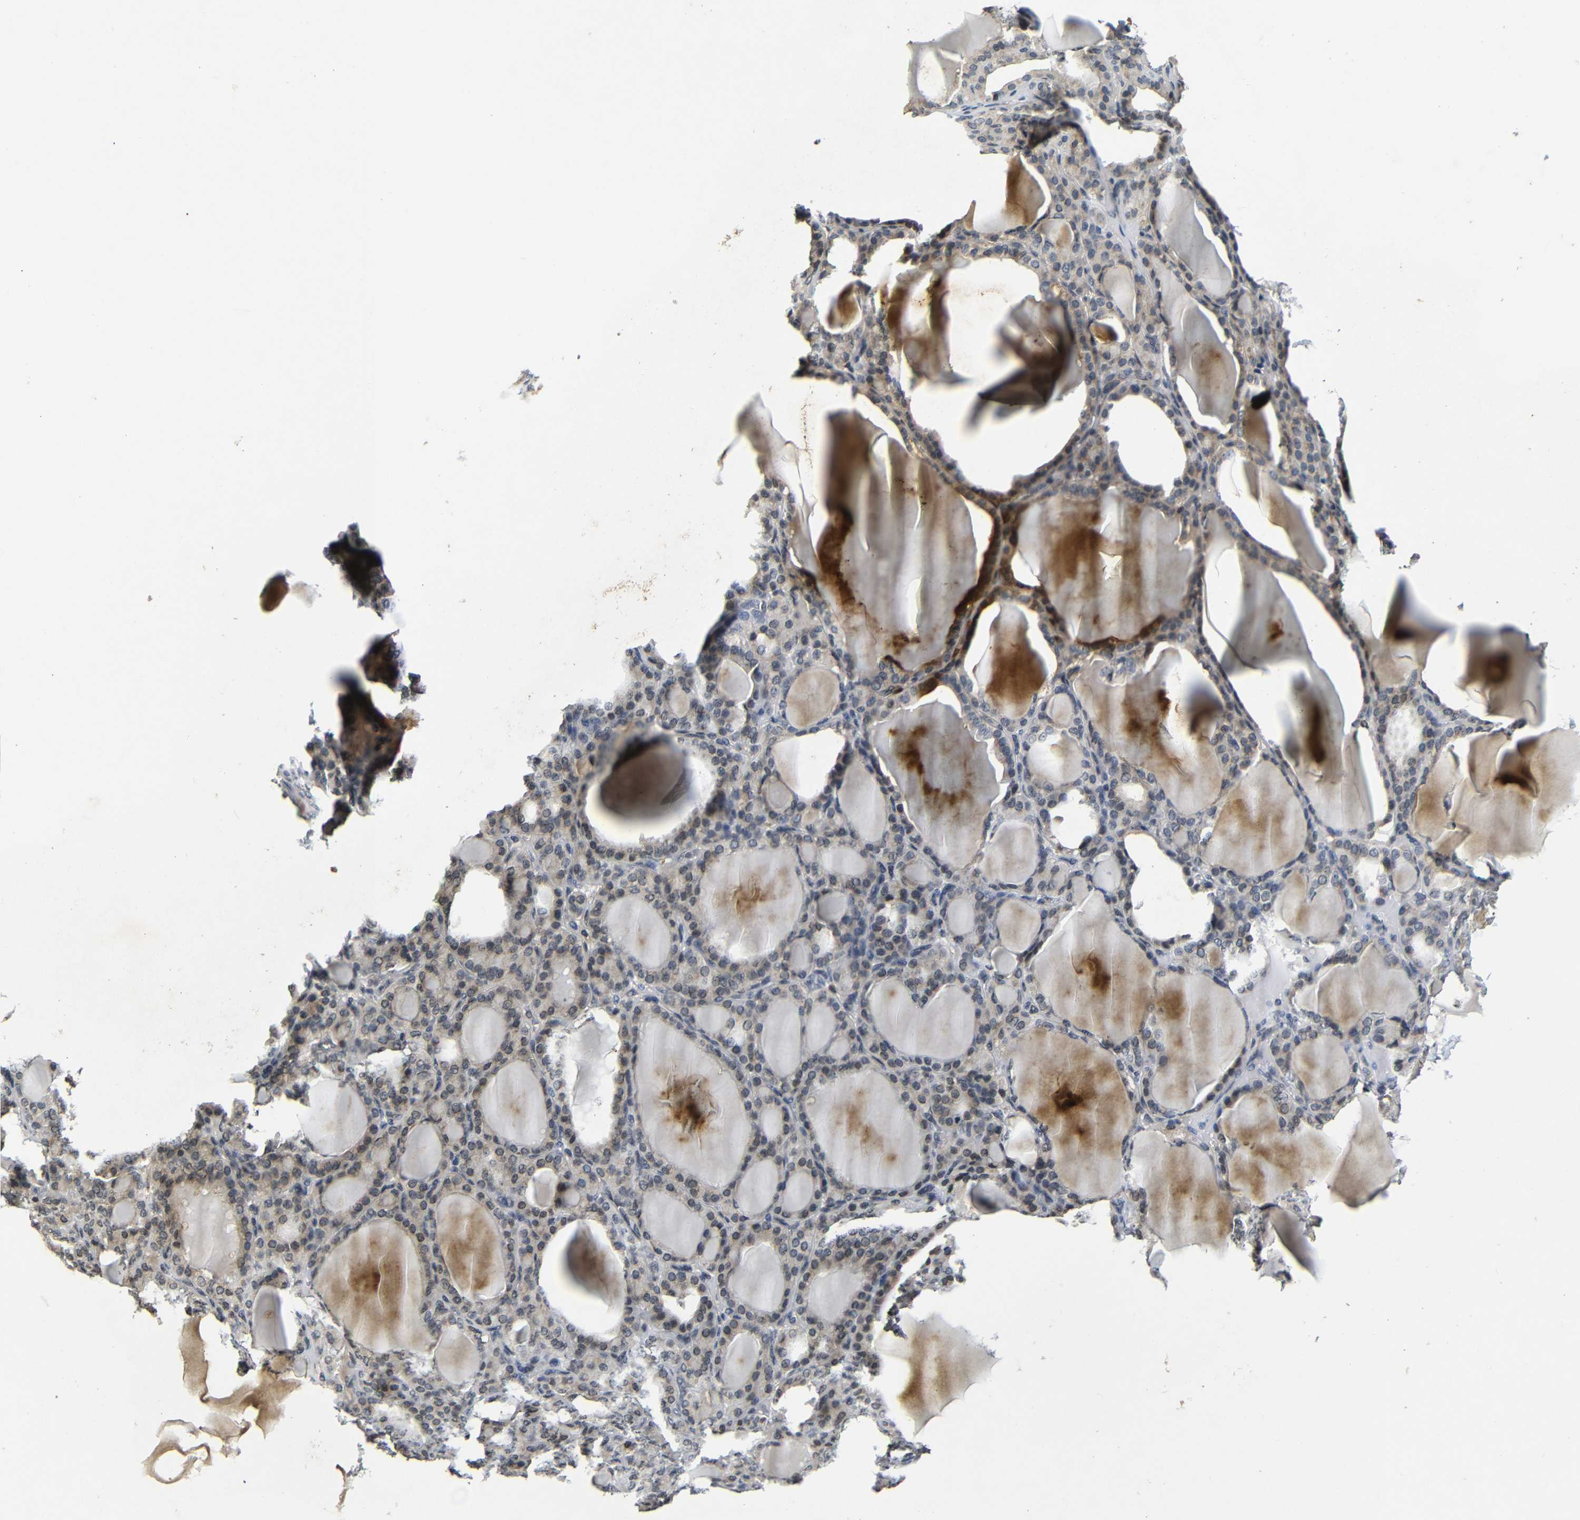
{"staining": {"intensity": "weak", "quantity": ">75%", "location": "cytoplasmic/membranous,nuclear"}, "tissue": "thyroid gland", "cell_type": "Glandular cells", "image_type": "normal", "snomed": [{"axis": "morphology", "description": "Normal tissue, NOS"}, {"axis": "topography", "description": "Thyroid gland"}], "caption": "An immunohistochemistry photomicrograph of normal tissue is shown. Protein staining in brown shows weak cytoplasmic/membranous,nuclear positivity in thyroid gland within glandular cells. The staining was performed using DAB (3,3'-diaminobenzidine) to visualize the protein expression in brown, while the nuclei were stained in blue with hematoxylin (Magnification: 20x).", "gene": "MYC", "patient": {"sex": "female", "age": 28}}